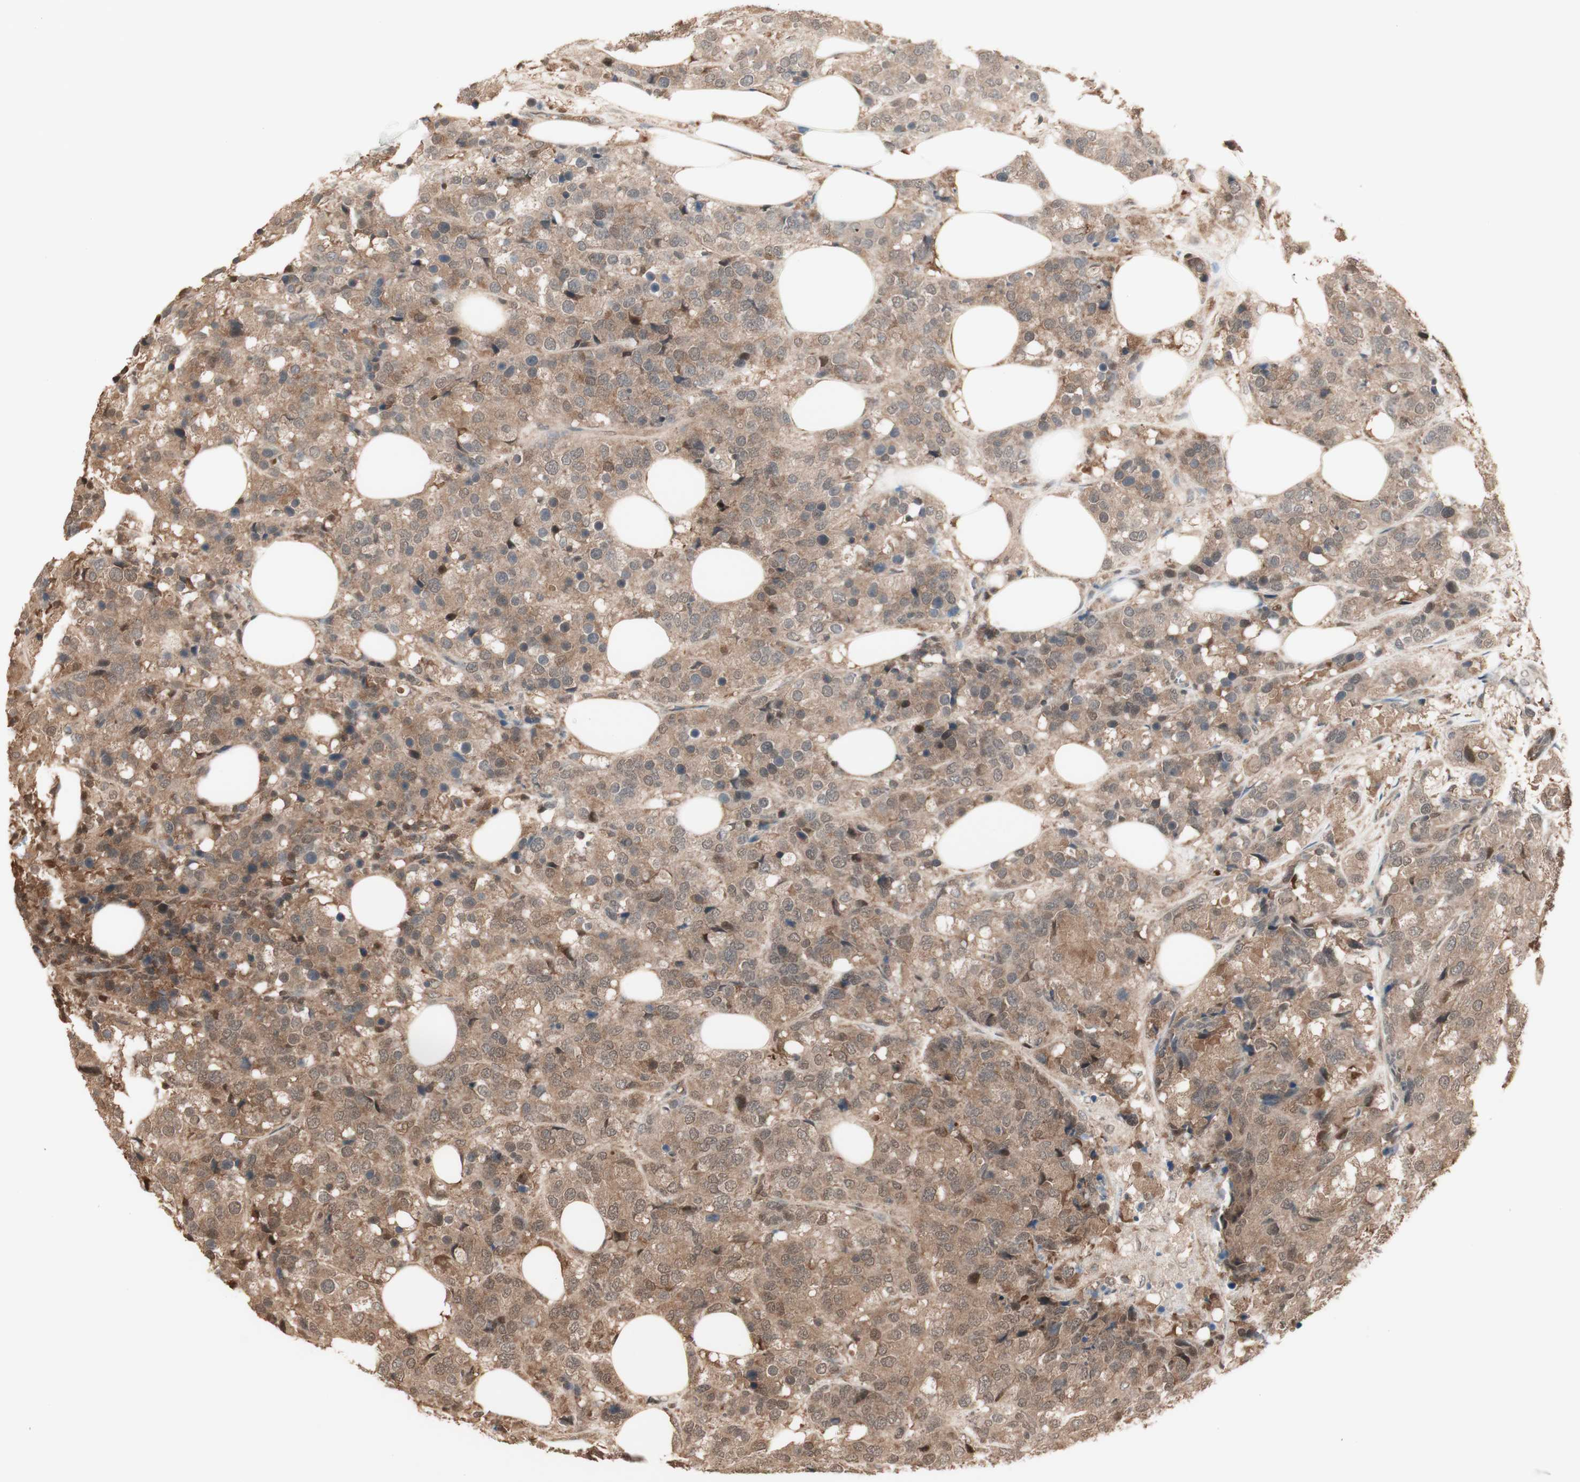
{"staining": {"intensity": "moderate", "quantity": "25%-75%", "location": "cytoplasmic/membranous,nuclear"}, "tissue": "breast cancer", "cell_type": "Tumor cells", "image_type": "cancer", "snomed": [{"axis": "morphology", "description": "Lobular carcinoma"}, {"axis": "topography", "description": "Breast"}], "caption": "Tumor cells demonstrate medium levels of moderate cytoplasmic/membranous and nuclear staining in approximately 25%-75% of cells in breast cancer (lobular carcinoma).", "gene": "YWHAB", "patient": {"sex": "female", "age": 59}}